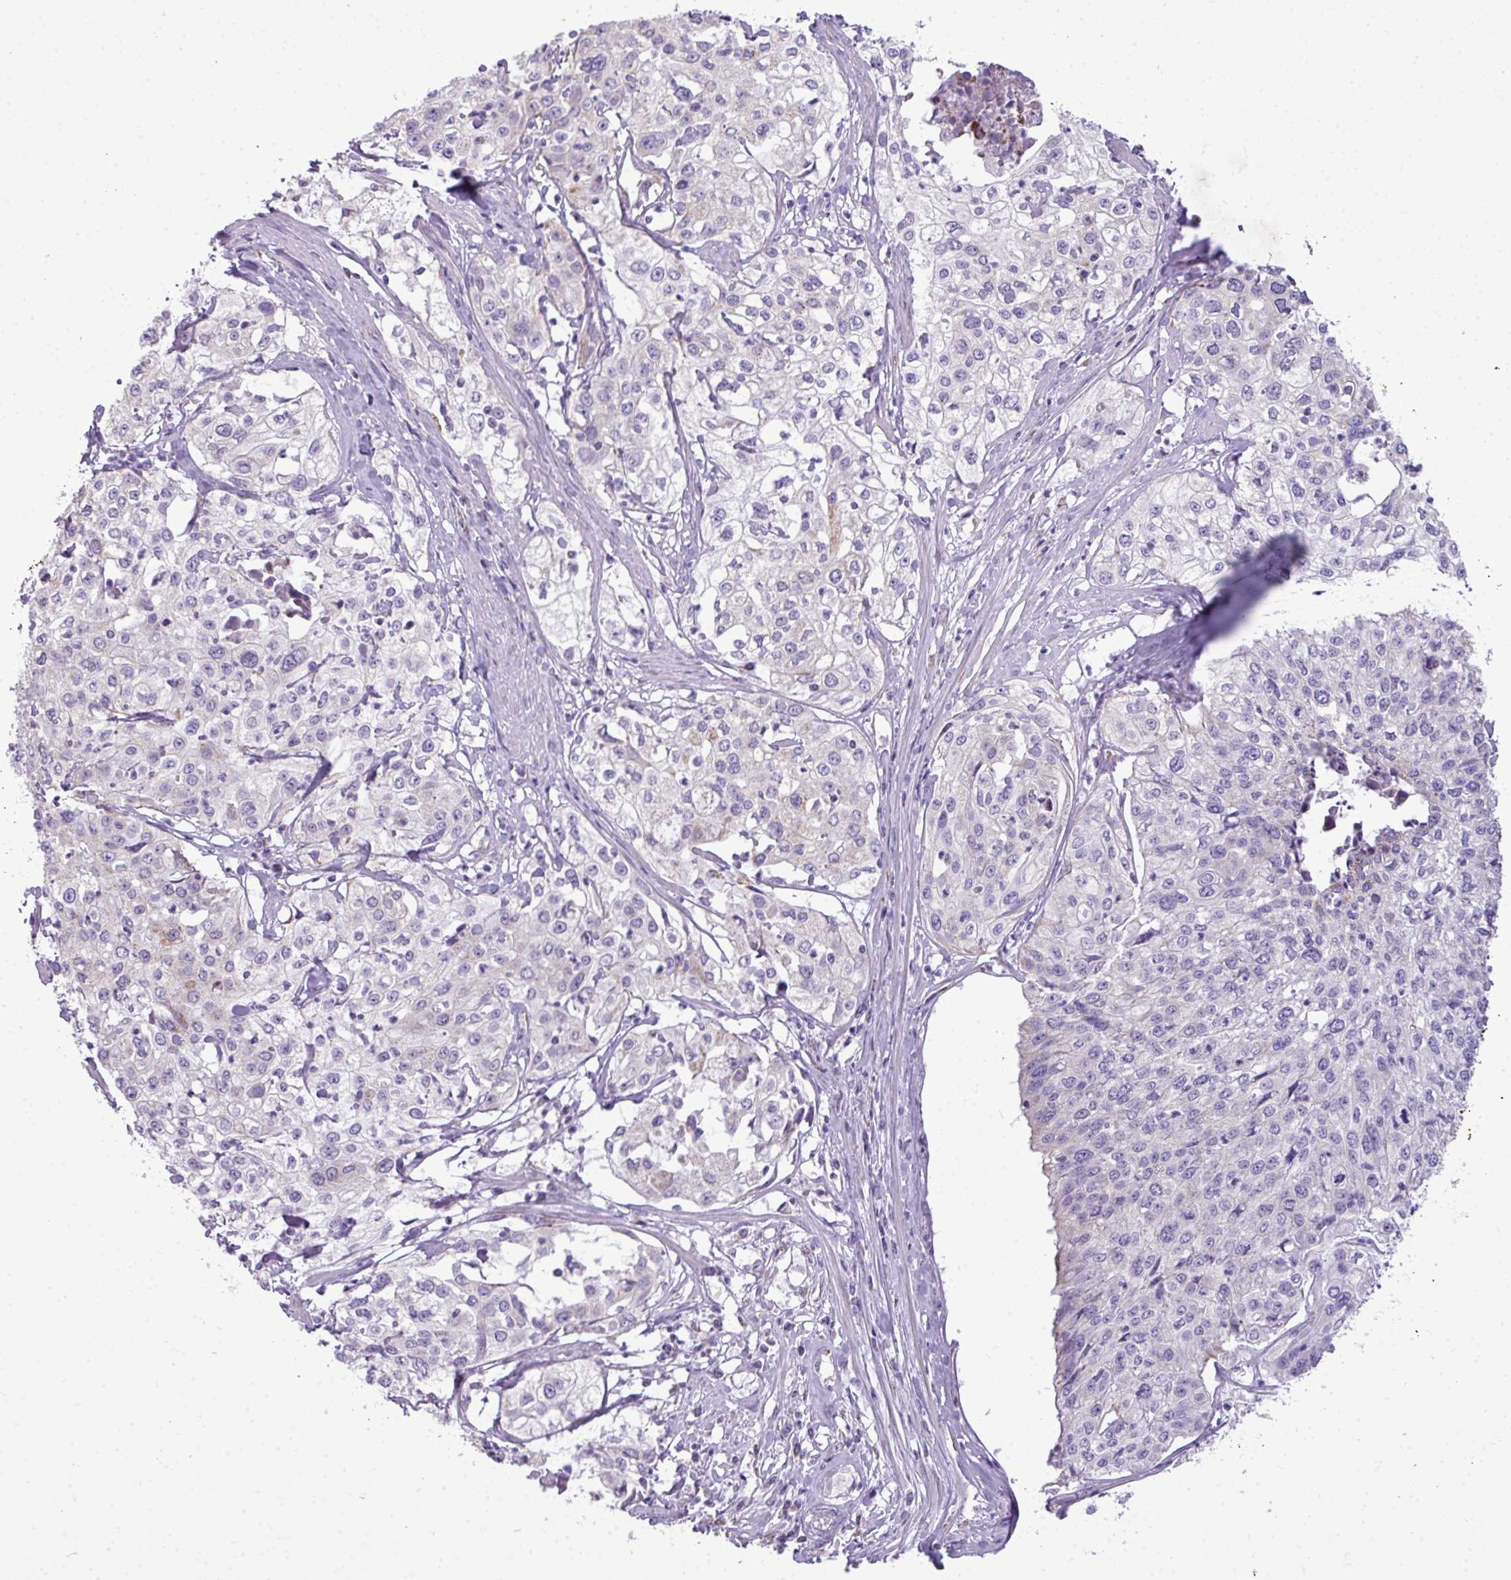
{"staining": {"intensity": "negative", "quantity": "none", "location": "none"}, "tissue": "cervical cancer", "cell_type": "Tumor cells", "image_type": "cancer", "snomed": [{"axis": "morphology", "description": "Squamous cell carcinoma, NOS"}, {"axis": "topography", "description": "Cervix"}], "caption": "Image shows no protein expression in tumor cells of squamous cell carcinoma (cervical) tissue.", "gene": "ZNF81", "patient": {"sex": "female", "age": 31}}